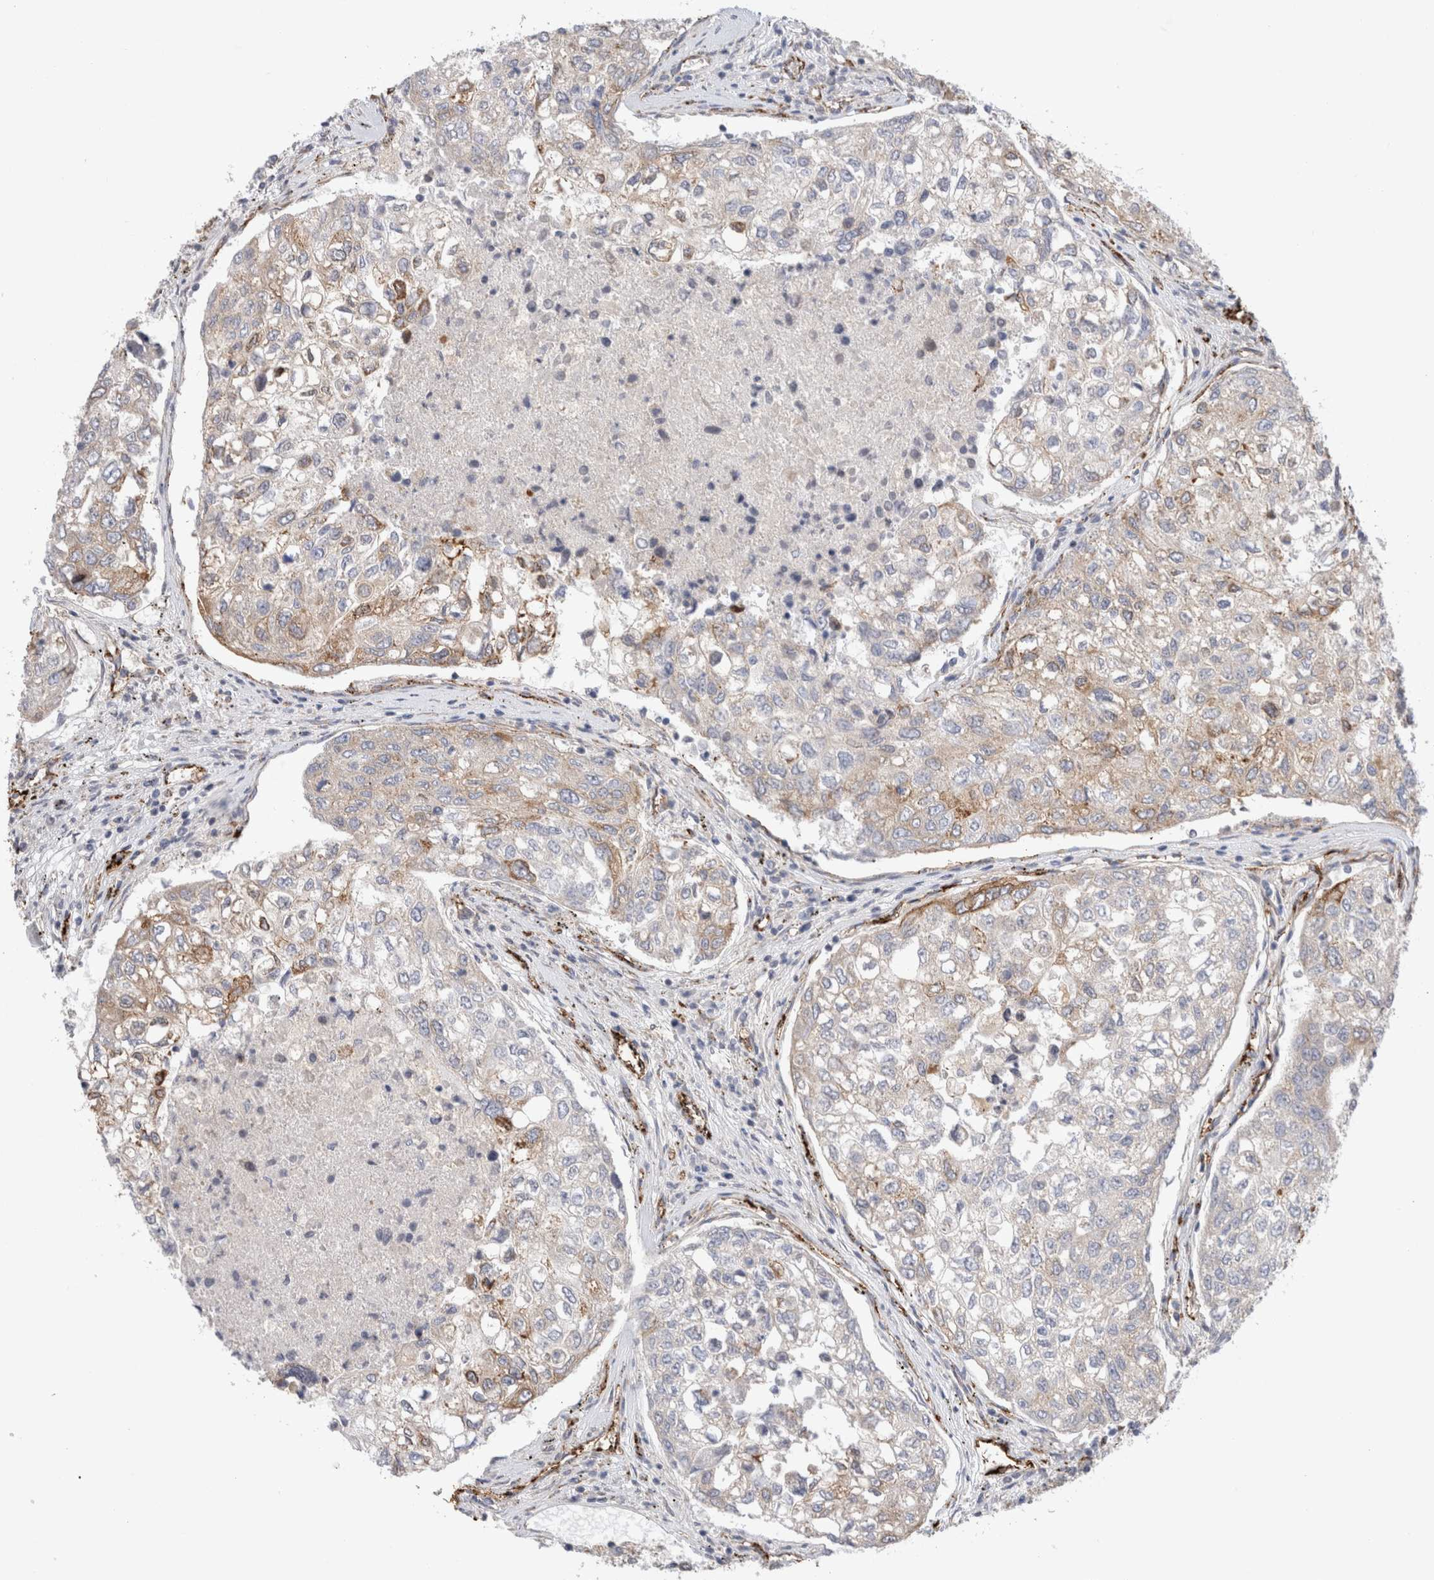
{"staining": {"intensity": "moderate", "quantity": "<25%", "location": "cytoplasmic/membranous"}, "tissue": "urothelial cancer", "cell_type": "Tumor cells", "image_type": "cancer", "snomed": [{"axis": "morphology", "description": "Urothelial carcinoma, High grade"}, {"axis": "topography", "description": "Lymph node"}, {"axis": "topography", "description": "Urinary bladder"}], "caption": "Protein staining by IHC shows moderate cytoplasmic/membranous positivity in approximately <25% of tumor cells in high-grade urothelial carcinoma.", "gene": "CNPY4", "patient": {"sex": "male", "age": 51}}